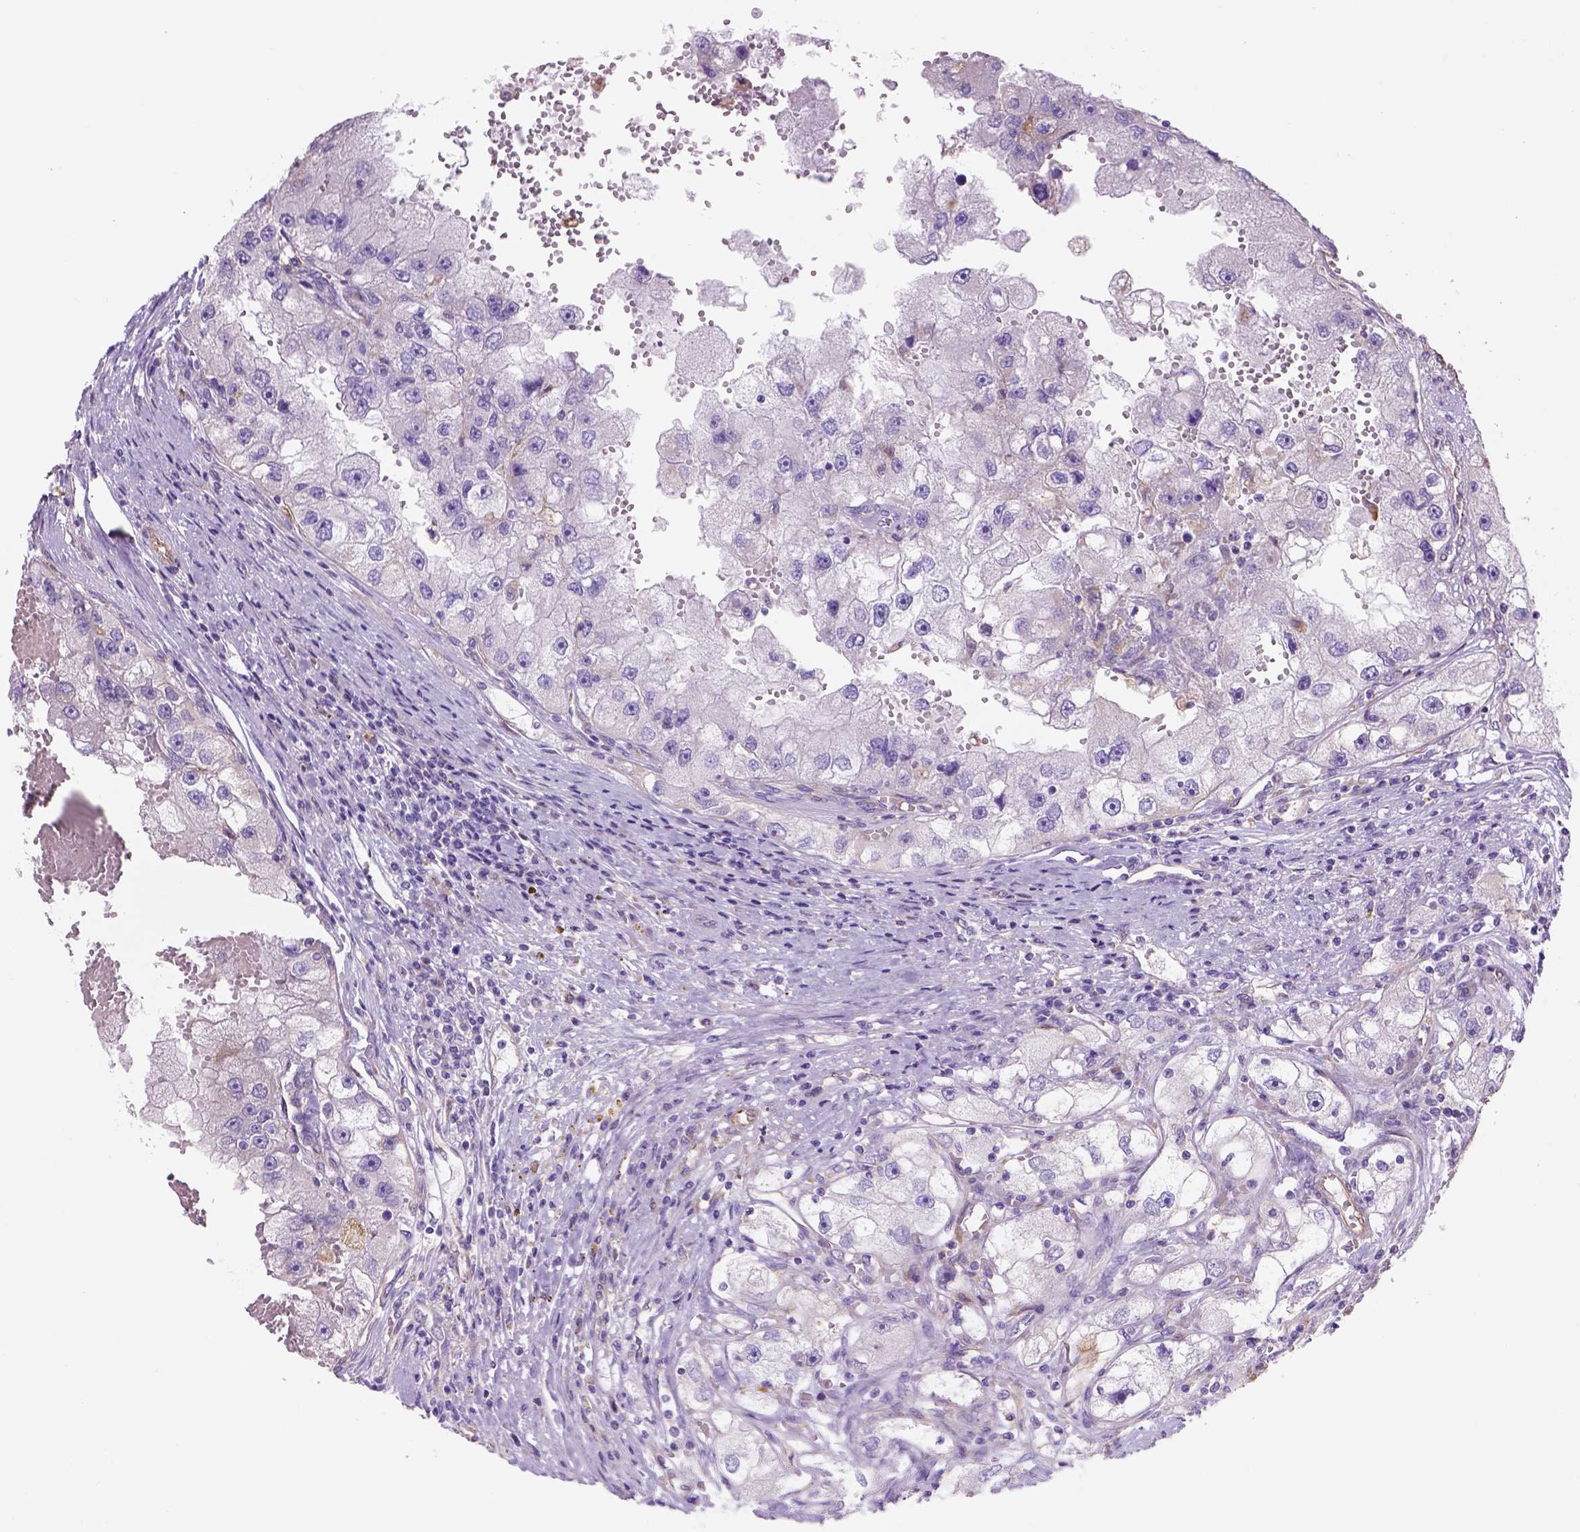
{"staining": {"intensity": "negative", "quantity": "none", "location": "none"}, "tissue": "renal cancer", "cell_type": "Tumor cells", "image_type": "cancer", "snomed": [{"axis": "morphology", "description": "Adenocarcinoma, NOS"}, {"axis": "topography", "description": "Kidney"}], "caption": "A high-resolution photomicrograph shows immunohistochemistry (IHC) staining of renal cancer (adenocarcinoma), which displays no significant staining in tumor cells.", "gene": "ZZZ3", "patient": {"sex": "male", "age": 63}}